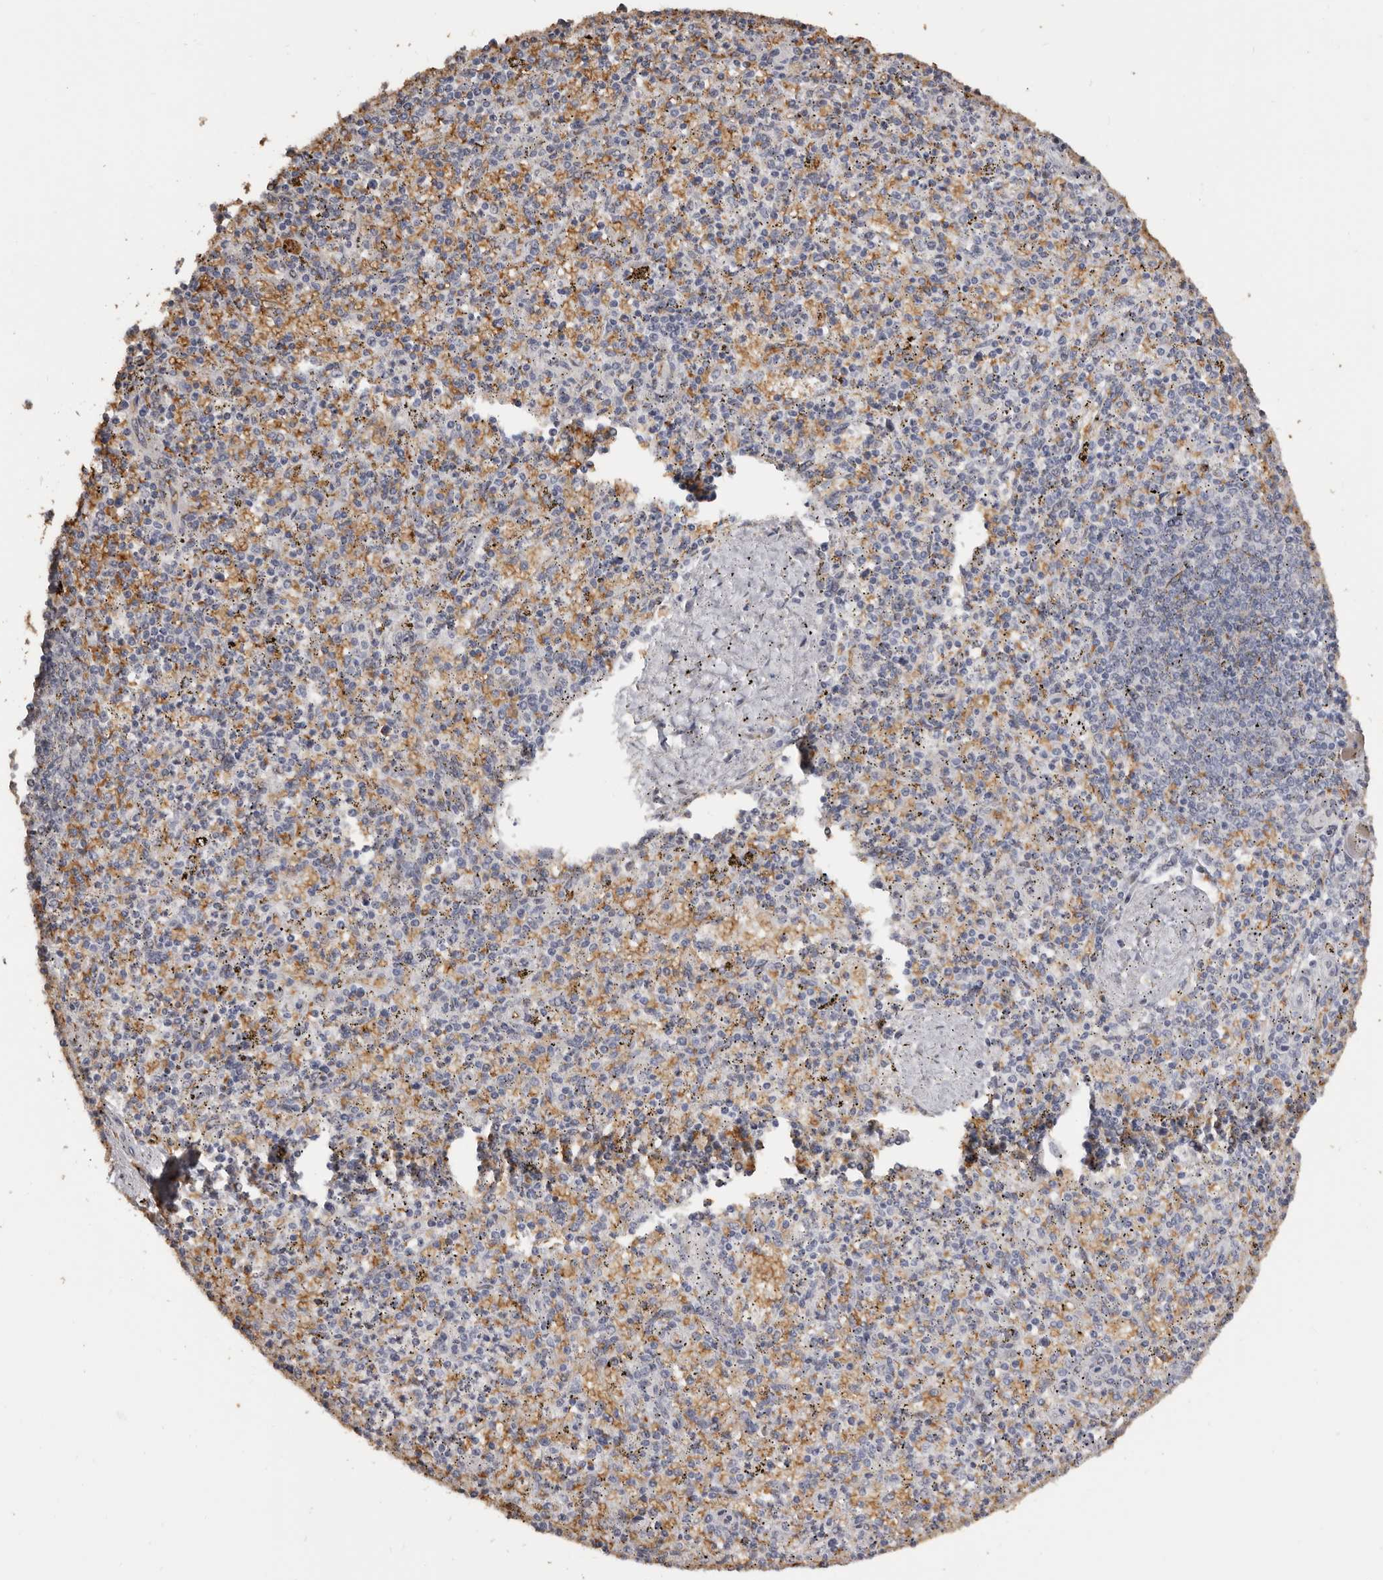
{"staining": {"intensity": "negative", "quantity": "none", "location": "none"}, "tissue": "spleen", "cell_type": "Cells in red pulp", "image_type": "normal", "snomed": [{"axis": "morphology", "description": "Normal tissue, NOS"}, {"axis": "topography", "description": "Spleen"}], "caption": "IHC histopathology image of unremarkable spleen stained for a protein (brown), which displays no staining in cells in red pulp.", "gene": "ENTREP1", "patient": {"sex": "male", "age": 72}}